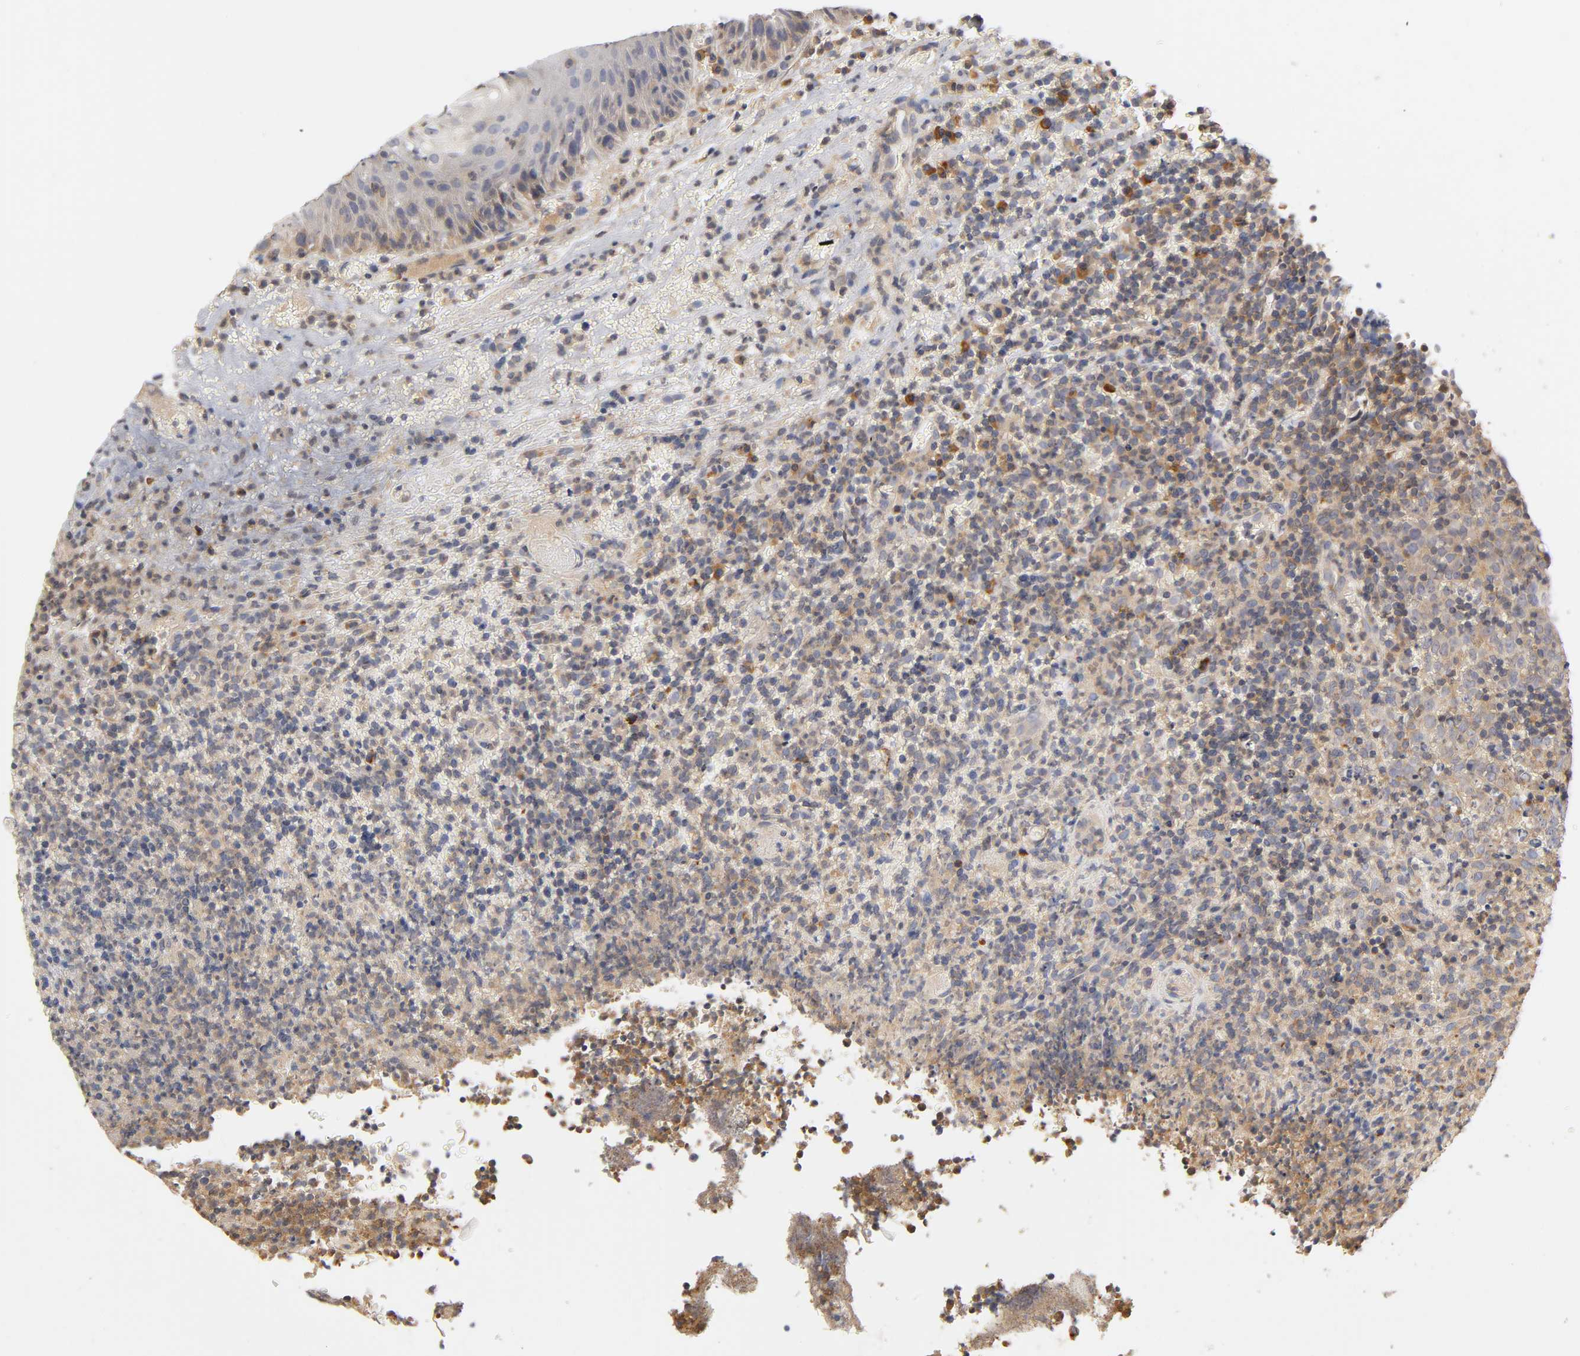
{"staining": {"intensity": "weak", "quantity": ">75%", "location": "cytoplasmic/membranous"}, "tissue": "lymphoma", "cell_type": "Tumor cells", "image_type": "cancer", "snomed": [{"axis": "morphology", "description": "Malignant lymphoma, non-Hodgkin's type, High grade"}, {"axis": "topography", "description": "Tonsil"}], "caption": "Immunohistochemistry of human malignant lymphoma, non-Hodgkin's type (high-grade) displays low levels of weak cytoplasmic/membranous expression in approximately >75% of tumor cells. (brown staining indicates protein expression, while blue staining denotes nuclei).", "gene": "RHOA", "patient": {"sex": "female", "age": 36}}